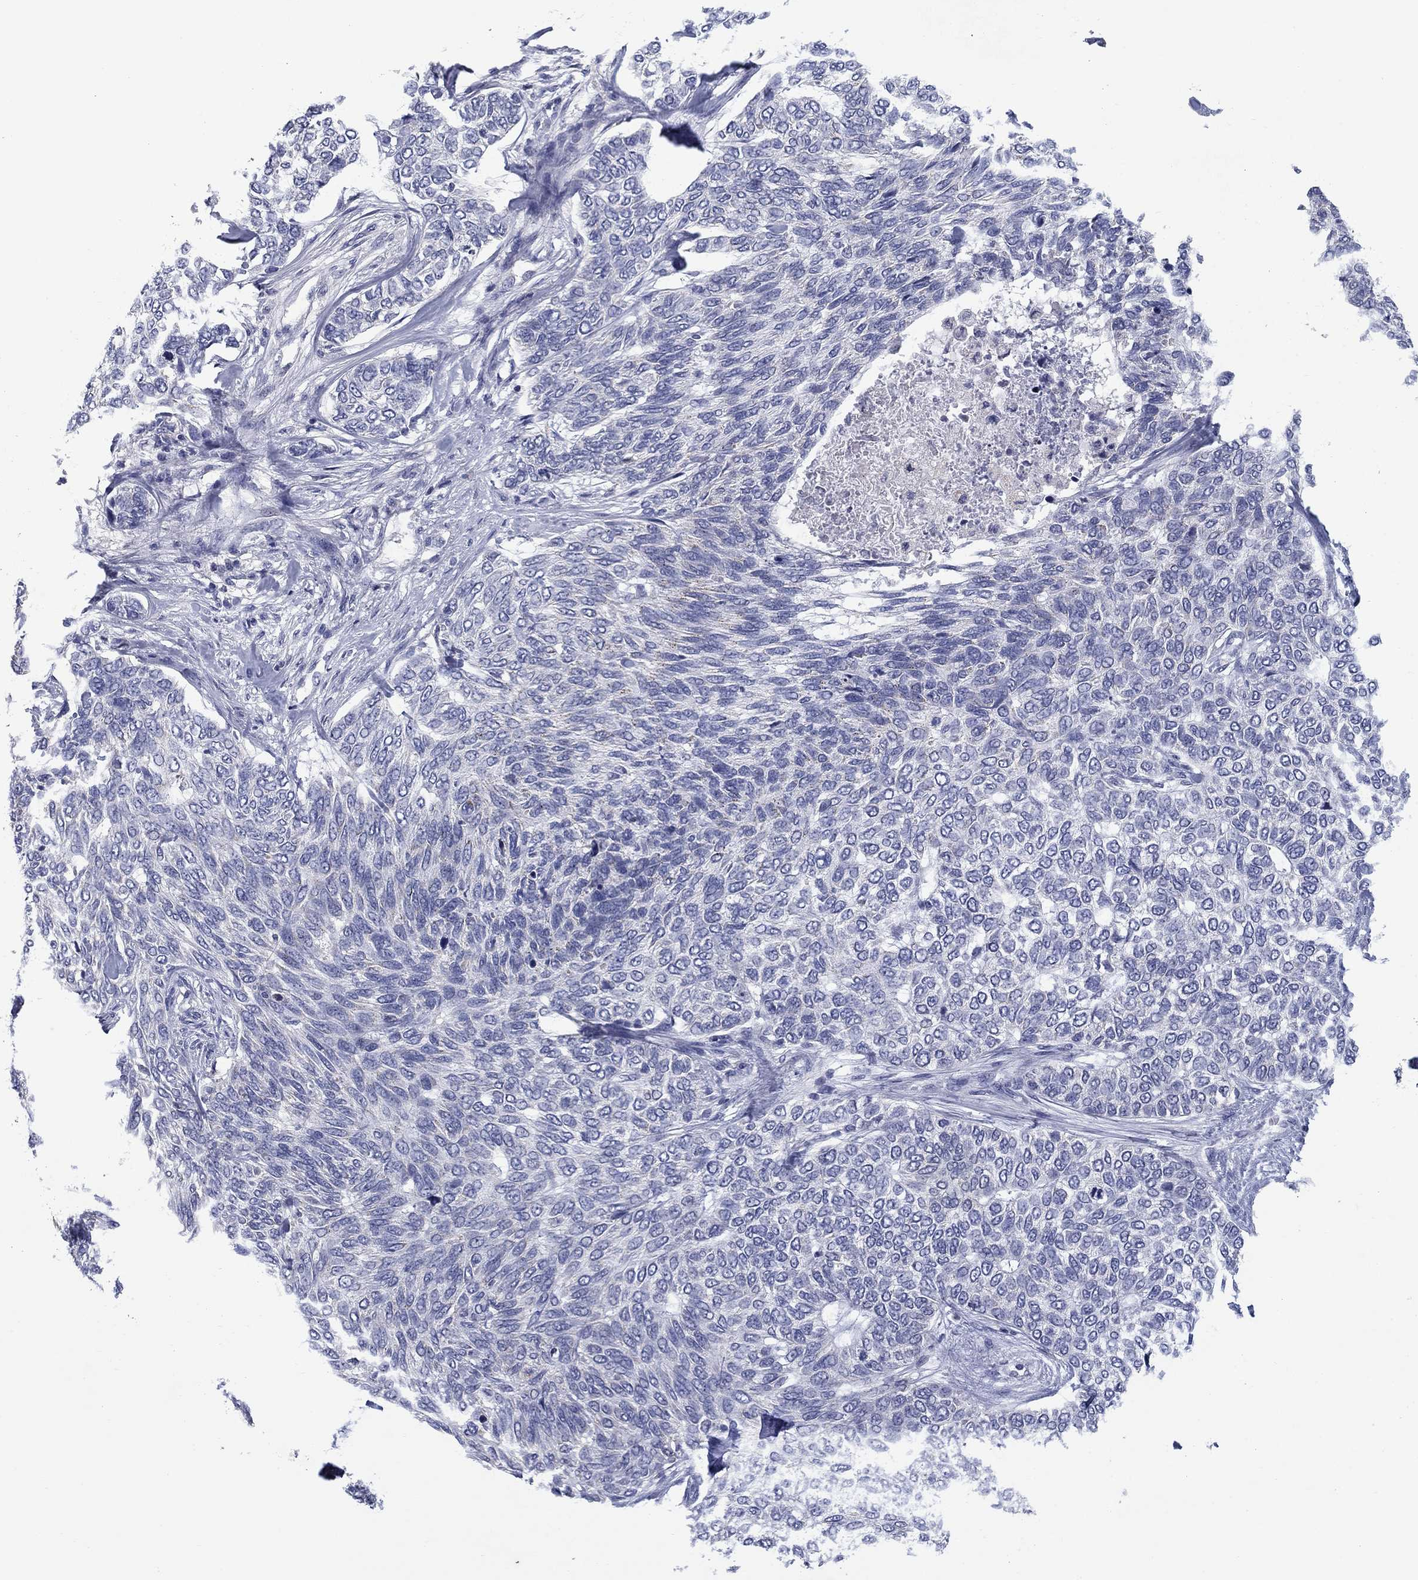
{"staining": {"intensity": "negative", "quantity": "none", "location": "none"}, "tissue": "skin cancer", "cell_type": "Tumor cells", "image_type": "cancer", "snomed": [{"axis": "morphology", "description": "Basal cell carcinoma"}, {"axis": "topography", "description": "Skin"}], "caption": "Immunohistochemistry of human skin cancer exhibits no expression in tumor cells.", "gene": "FRK", "patient": {"sex": "female", "age": 65}}